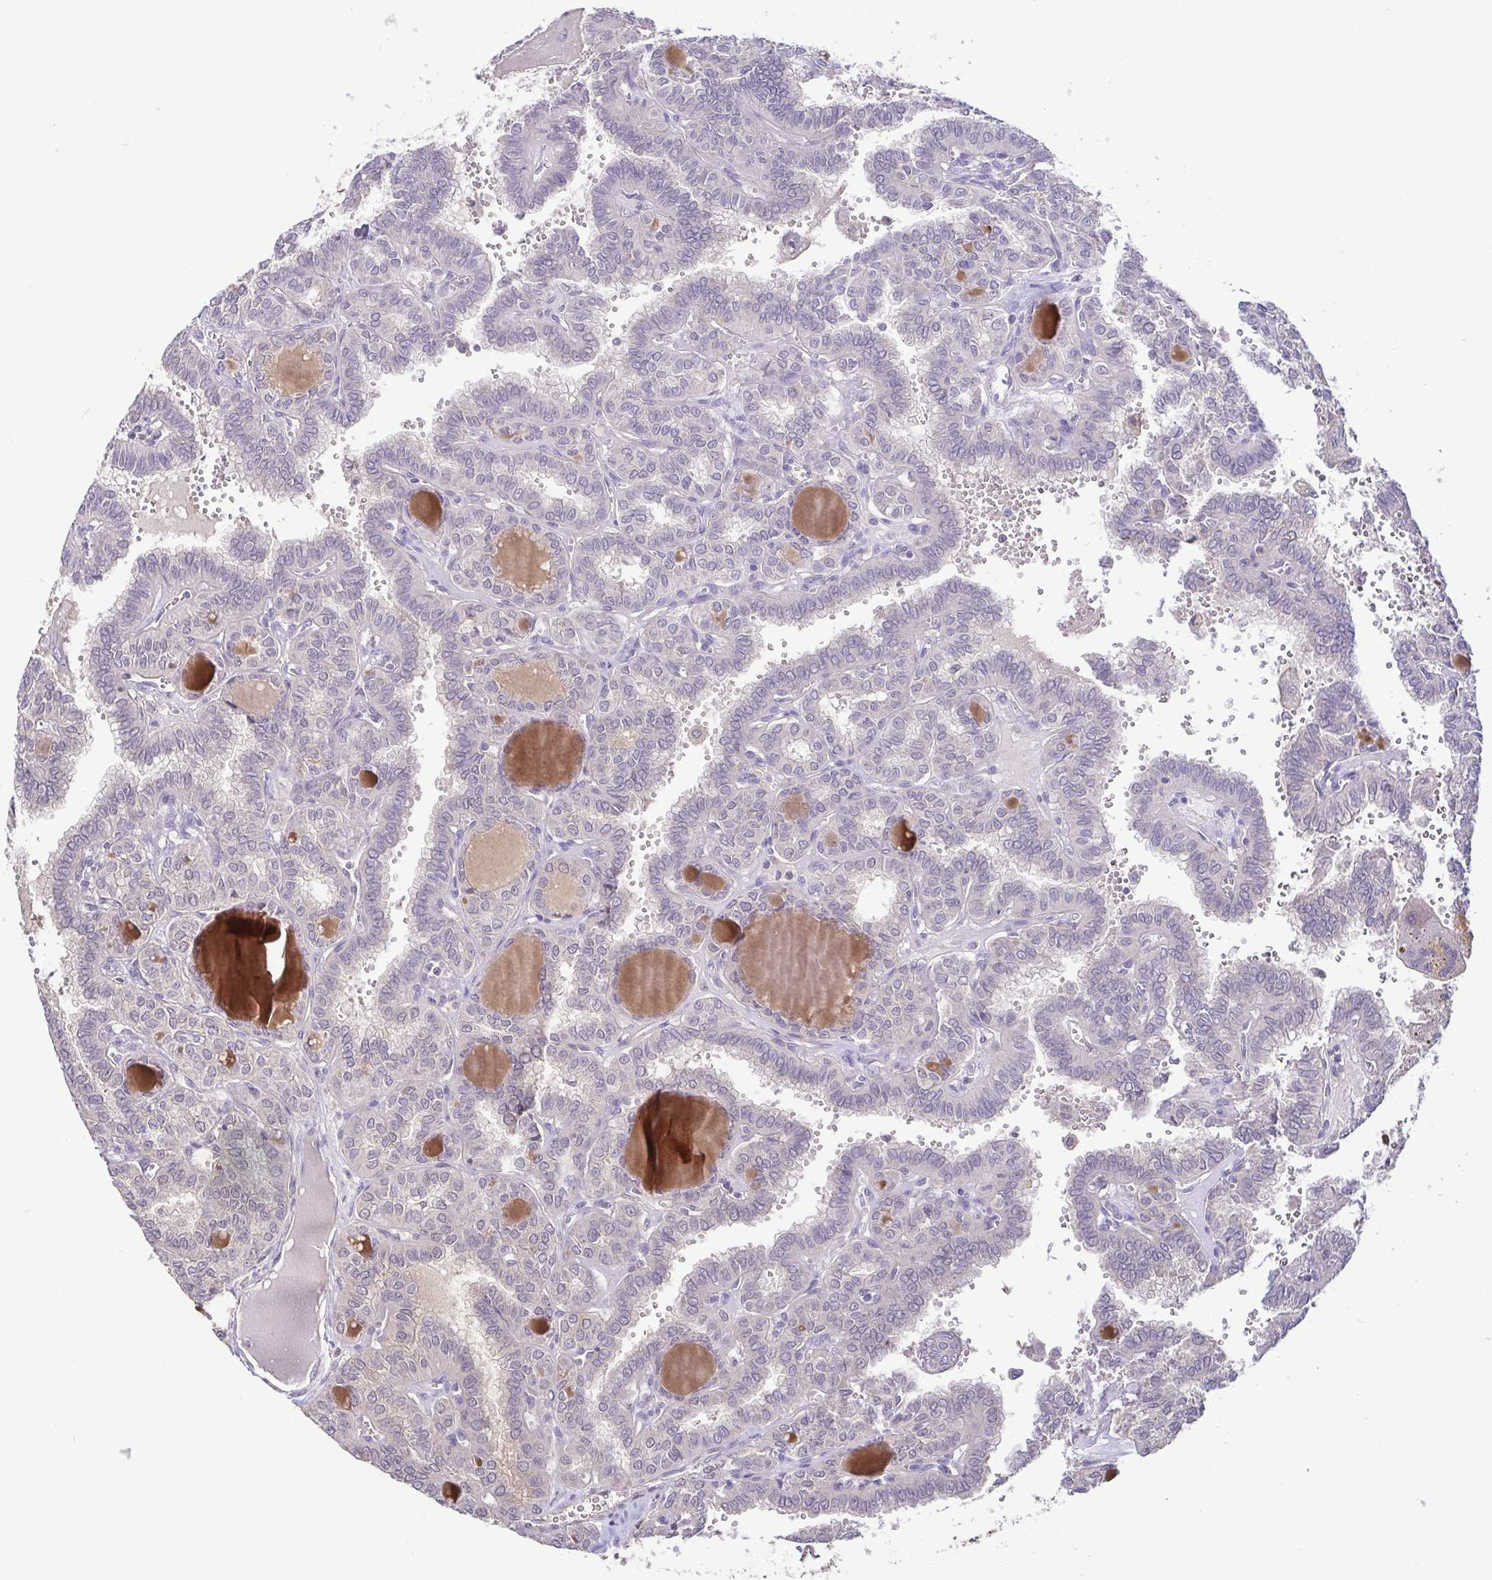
{"staining": {"intensity": "negative", "quantity": "none", "location": "none"}, "tissue": "thyroid cancer", "cell_type": "Tumor cells", "image_type": "cancer", "snomed": [{"axis": "morphology", "description": "Papillary adenocarcinoma, NOS"}, {"axis": "topography", "description": "Thyroid gland"}], "caption": "A photomicrograph of papillary adenocarcinoma (thyroid) stained for a protein shows no brown staining in tumor cells.", "gene": "ACTRT2", "patient": {"sex": "female", "age": 41}}